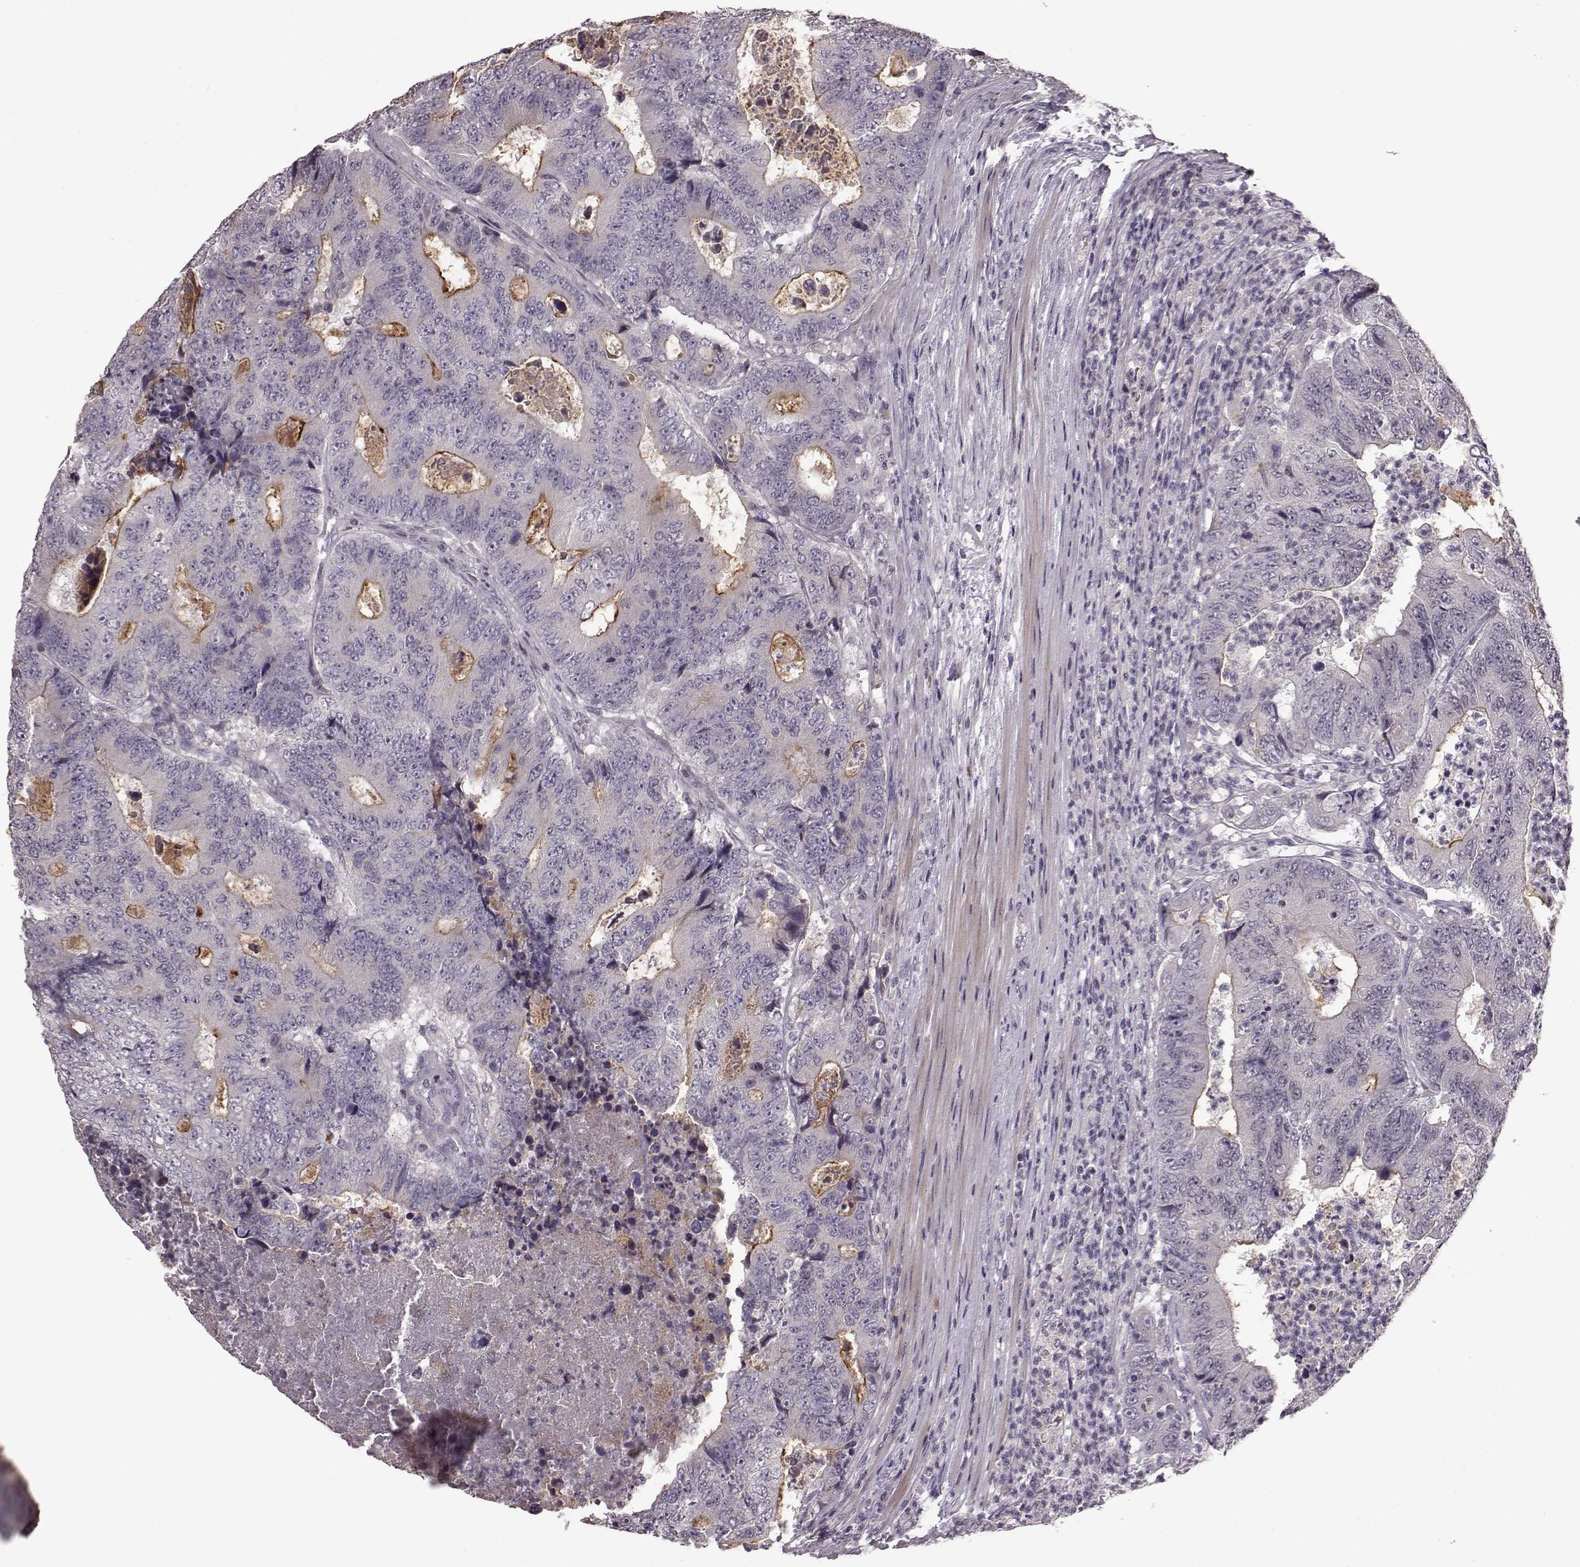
{"staining": {"intensity": "moderate", "quantity": "25%-75%", "location": "cytoplasmic/membranous"}, "tissue": "colorectal cancer", "cell_type": "Tumor cells", "image_type": "cancer", "snomed": [{"axis": "morphology", "description": "Adenocarcinoma, NOS"}, {"axis": "topography", "description": "Colon"}], "caption": "Protein staining of colorectal adenocarcinoma tissue reveals moderate cytoplasmic/membranous staining in approximately 25%-75% of tumor cells. The protein of interest is shown in brown color, while the nuclei are stained blue.", "gene": "SLC52A3", "patient": {"sex": "female", "age": 48}}